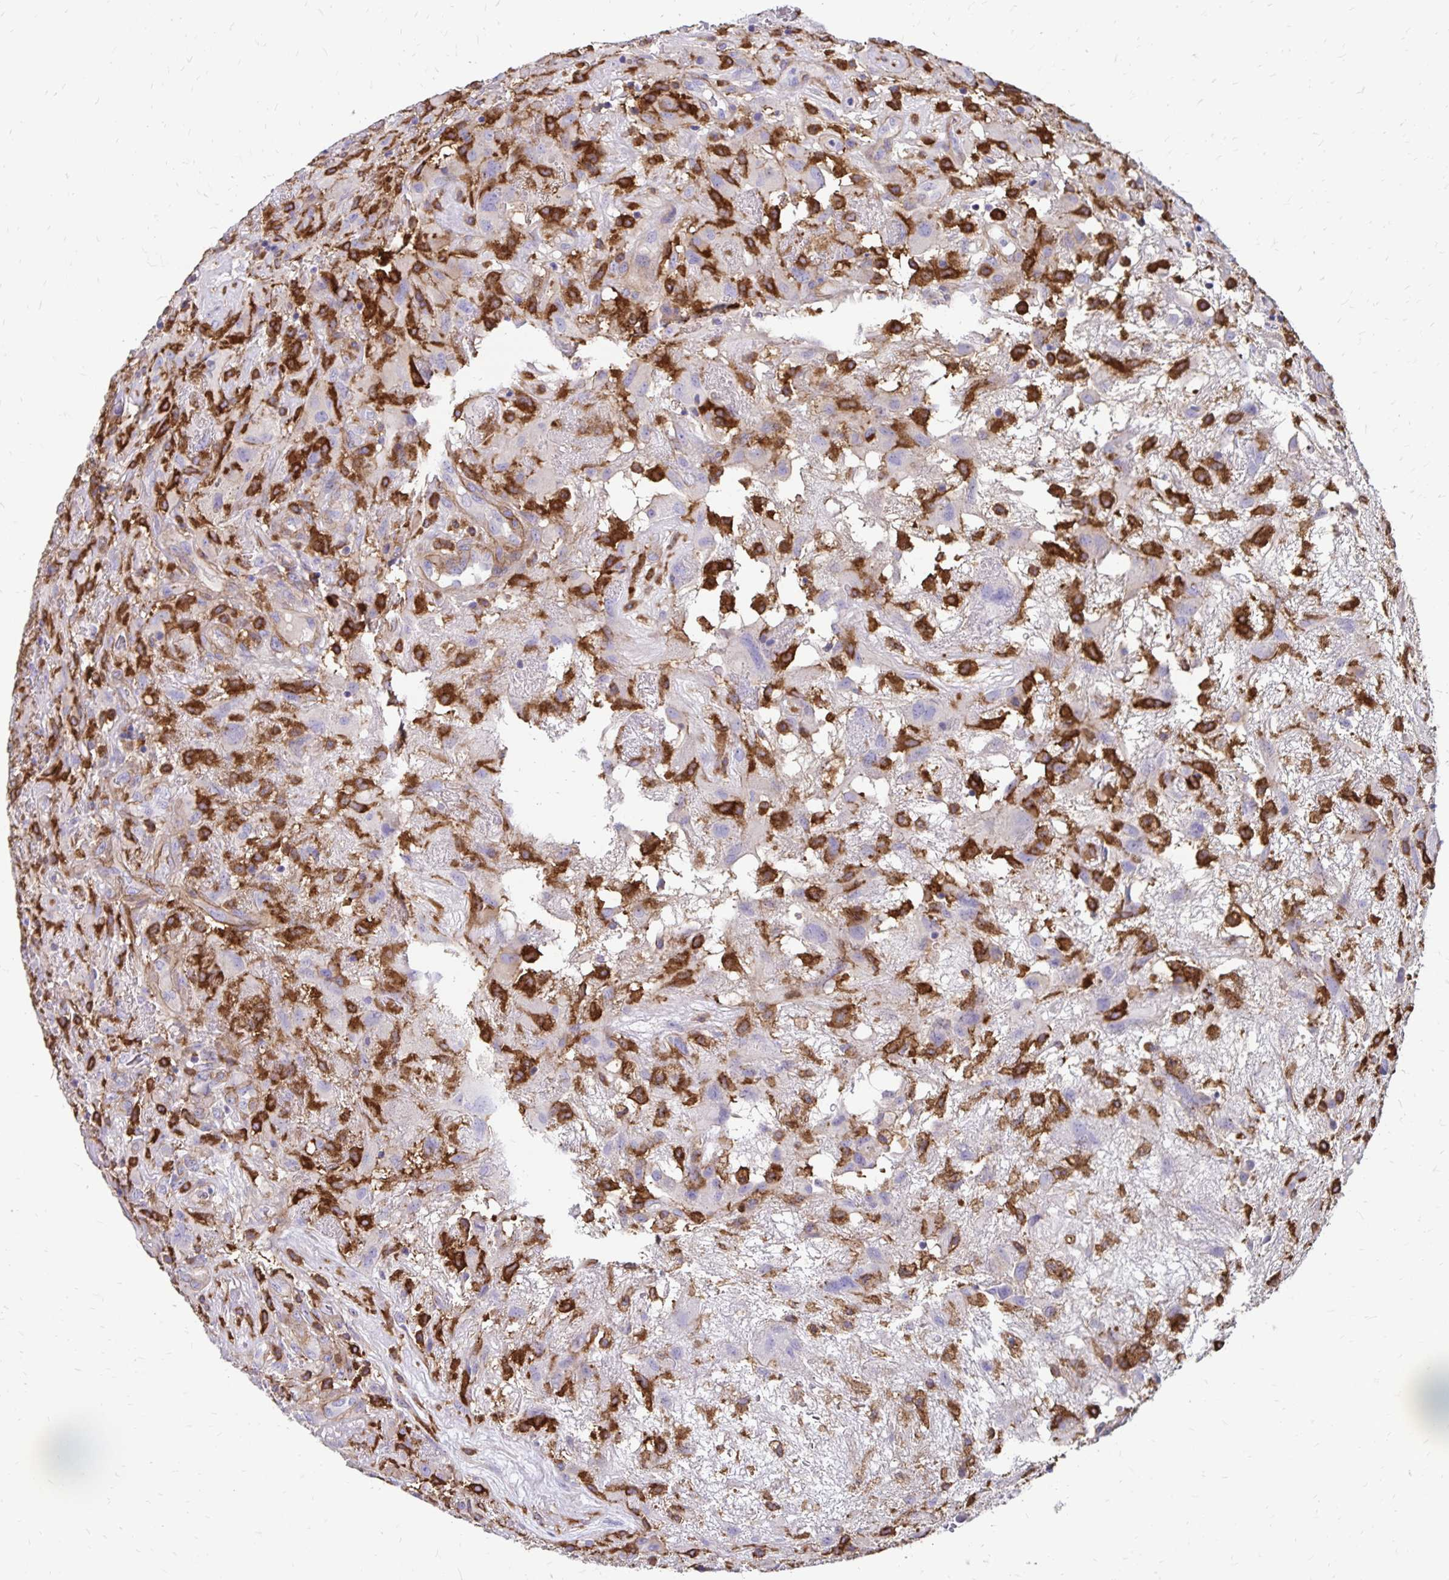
{"staining": {"intensity": "strong", "quantity": "25%-75%", "location": "cytoplasmic/membranous"}, "tissue": "glioma", "cell_type": "Tumor cells", "image_type": "cancer", "snomed": [{"axis": "morphology", "description": "Glioma, malignant, High grade"}, {"axis": "topography", "description": "Brain"}], "caption": "The immunohistochemical stain shows strong cytoplasmic/membranous expression in tumor cells of glioma tissue. The staining was performed using DAB, with brown indicating positive protein expression. Nuclei are stained blue with hematoxylin.", "gene": "TNS3", "patient": {"sex": "male", "age": 46}}